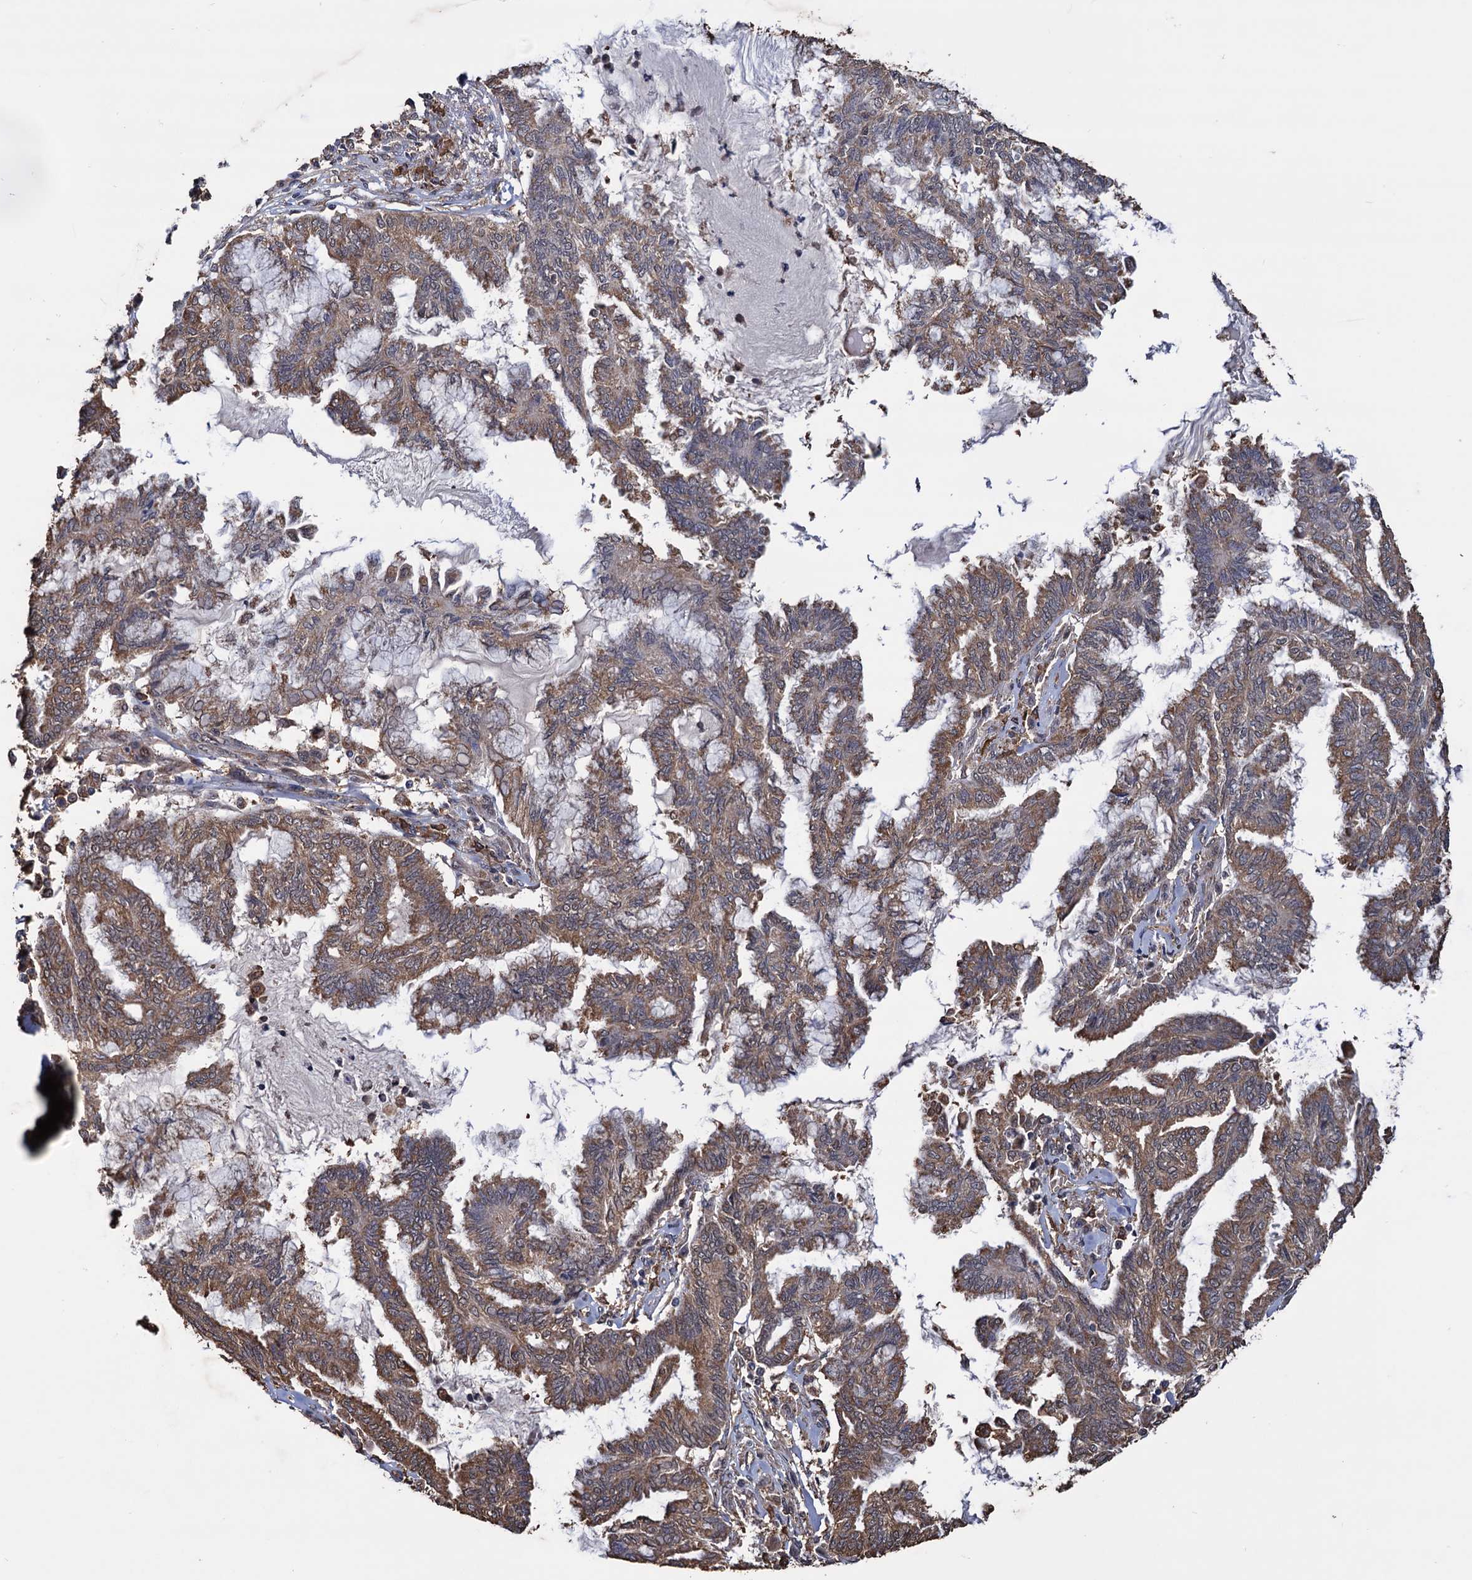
{"staining": {"intensity": "moderate", "quantity": ">75%", "location": "cytoplasmic/membranous"}, "tissue": "endometrial cancer", "cell_type": "Tumor cells", "image_type": "cancer", "snomed": [{"axis": "morphology", "description": "Adenocarcinoma, NOS"}, {"axis": "topography", "description": "Endometrium"}], "caption": "Endometrial cancer (adenocarcinoma) stained for a protein demonstrates moderate cytoplasmic/membranous positivity in tumor cells.", "gene": "TBC1D12", "patient": {"sex": "female", "age": 86}}